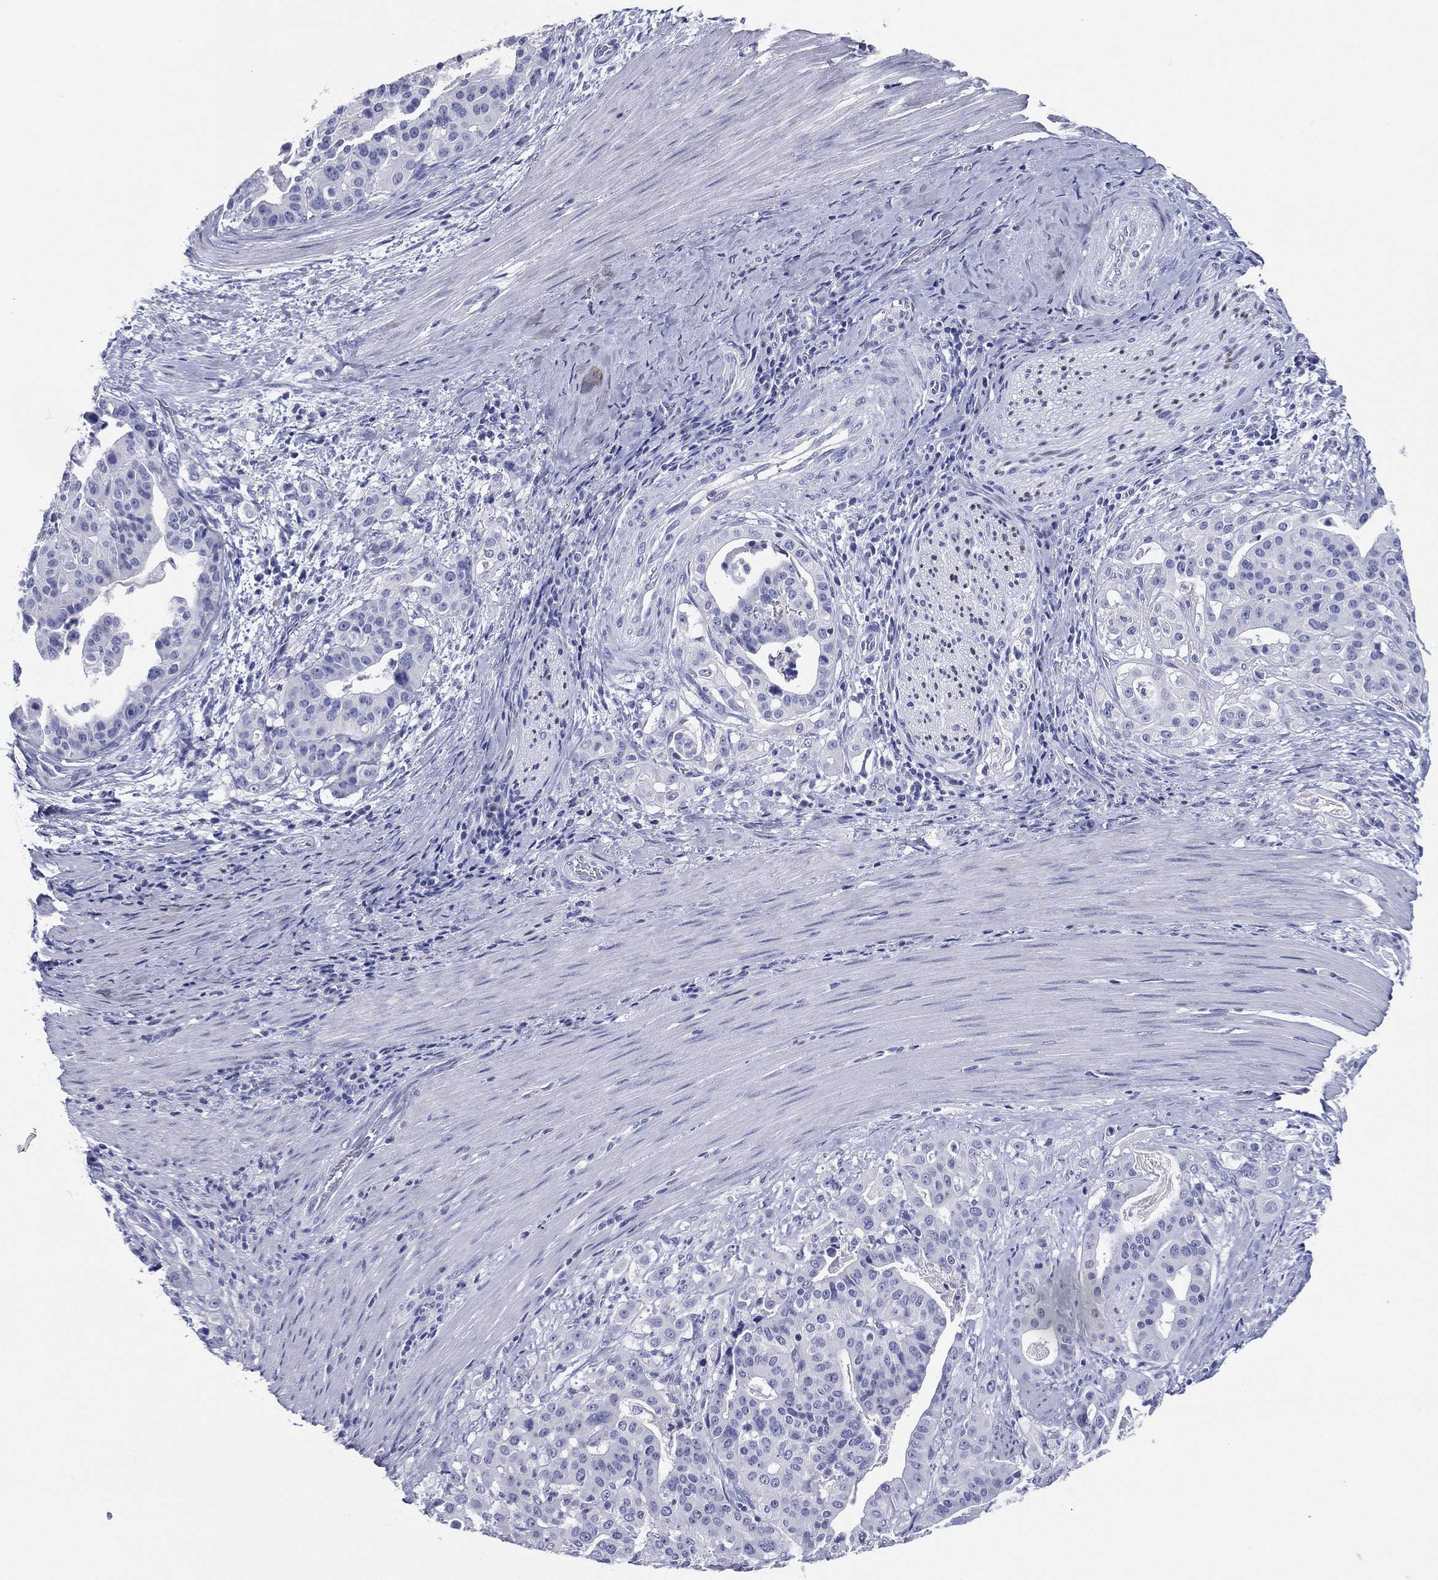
{"staining": {"intensity": "negative", "quantity": "none", "location": "none"}, "tissue": "stomach cancer", "cell_type": "Tumor cells", "image_type": "cancer", "snomed": [{"axis": "morphology", "description": "Adenocarcinoma, NOS"}, {"axis": "topography", "description": "Stomach"}], "caption": "DAB immunohistochemical staining of human stomach cancer (adenocarcinoma) displays no significant staining in tumor cells.", "gene": "TFAP2A", "patient": {"sex": "male", "age": 48}}